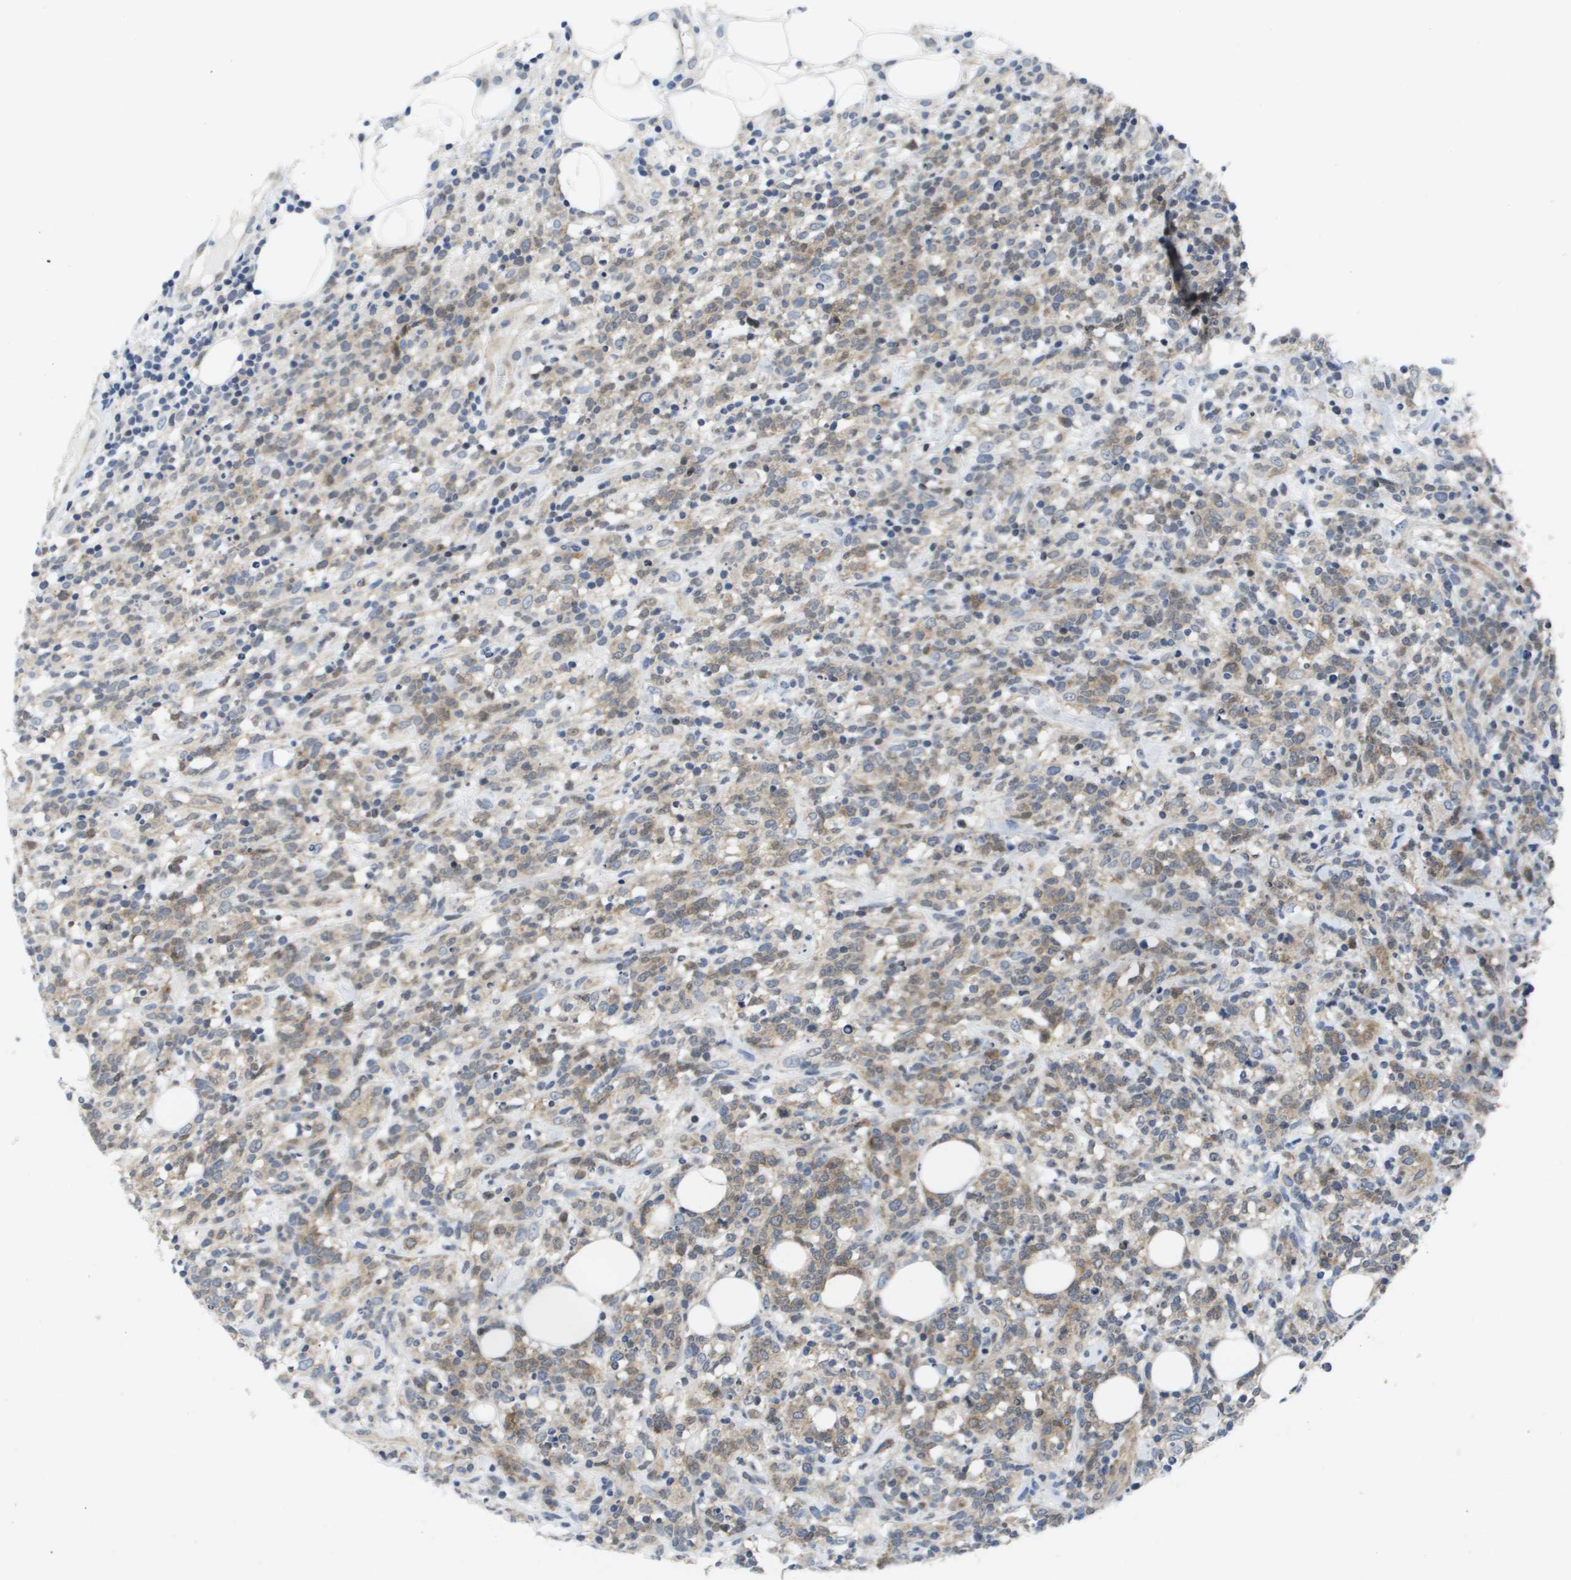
{"staining": {"intensity": "weak", "quantity": "25%-75%", "location": "cytoplasmic/membranous"}, "tissue": "lymphoma", "cell_type": "Tumor cells", "image_type": "cancer", "snomed": [{"axis": "morphology", "description": "Malignant lymphoma, non-Hodgkin's type, High grade"}, {"axis": "topography", "description": "Lymph node"}], "caption": "Immunohistochemistry photomicrograph of neoplastic tissue: lymphoma stained using immunohistochemistry (IHC) exhibits low levels of weak protein expression localized specifically in the cytoplasmic/membranous of tumor cells, appearing as a cytoplasmic/membranous brown color.", "gene": "FKBP4", "patient": {"sex": "female", "age": 73}}